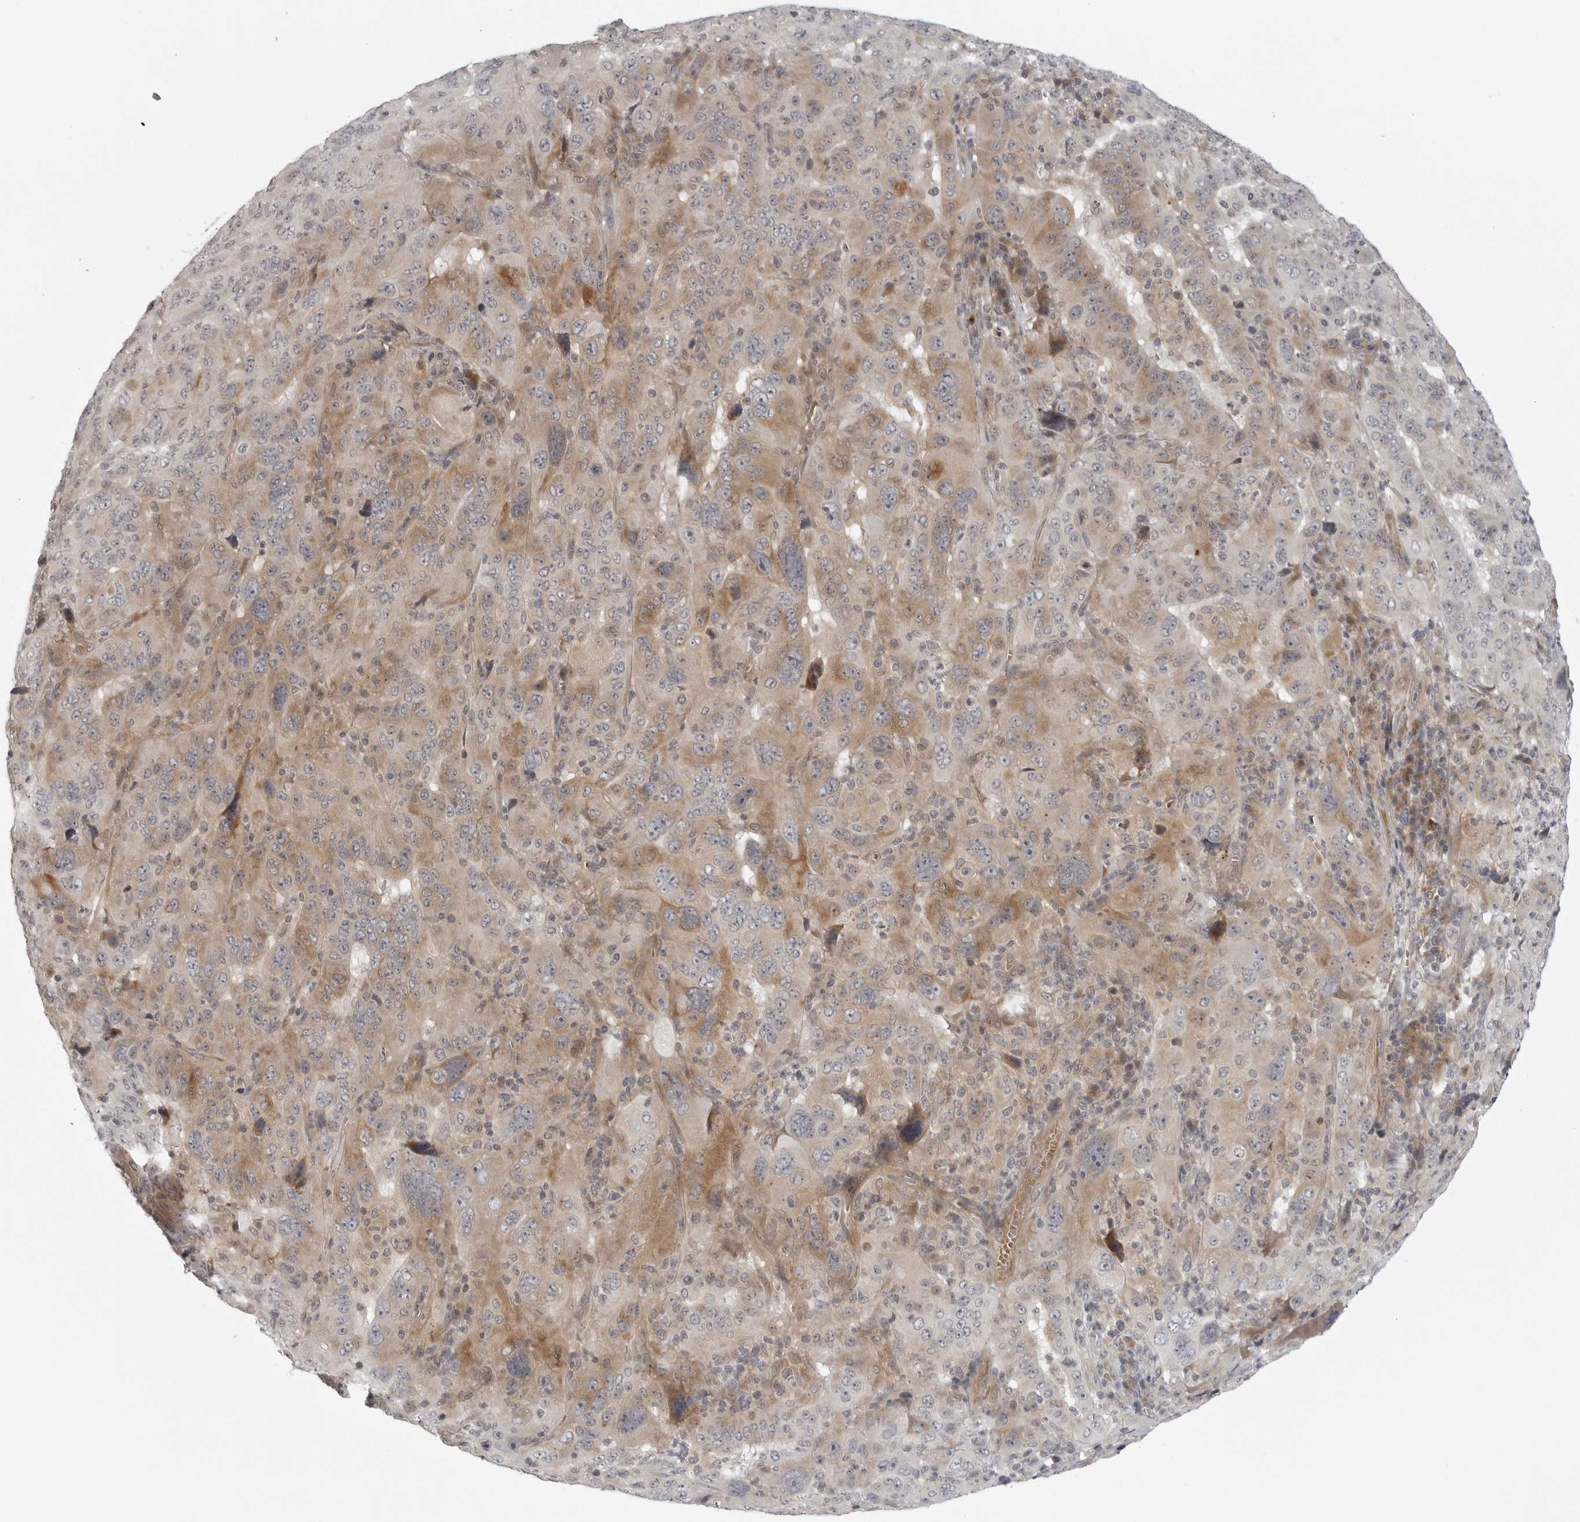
{"staining": {"intensity": "moderate", "quantity": ">75%", "location": "cytoplasmic/membranous"}, "tissue": "pancreatic cancer", "cell_type": "Tumor cells", "image_type": "cancer", "snomed": [{"axis": "morphology", "description": "Adenocarcinoma, NOS"}, {"axis": "topography", "description": "Pancreas"}], "caption": "Protein expression by immunohistochemistry shows moderate cytoplasmic/membranous expression in approximately >75% of tumor cells in pancreatic adenocarcinoma. (brown staining indicates protein expression, while blue staining denotes nuclei).", "gene": "CD300LD", "patient": {"sex": "male", "age": 63}}